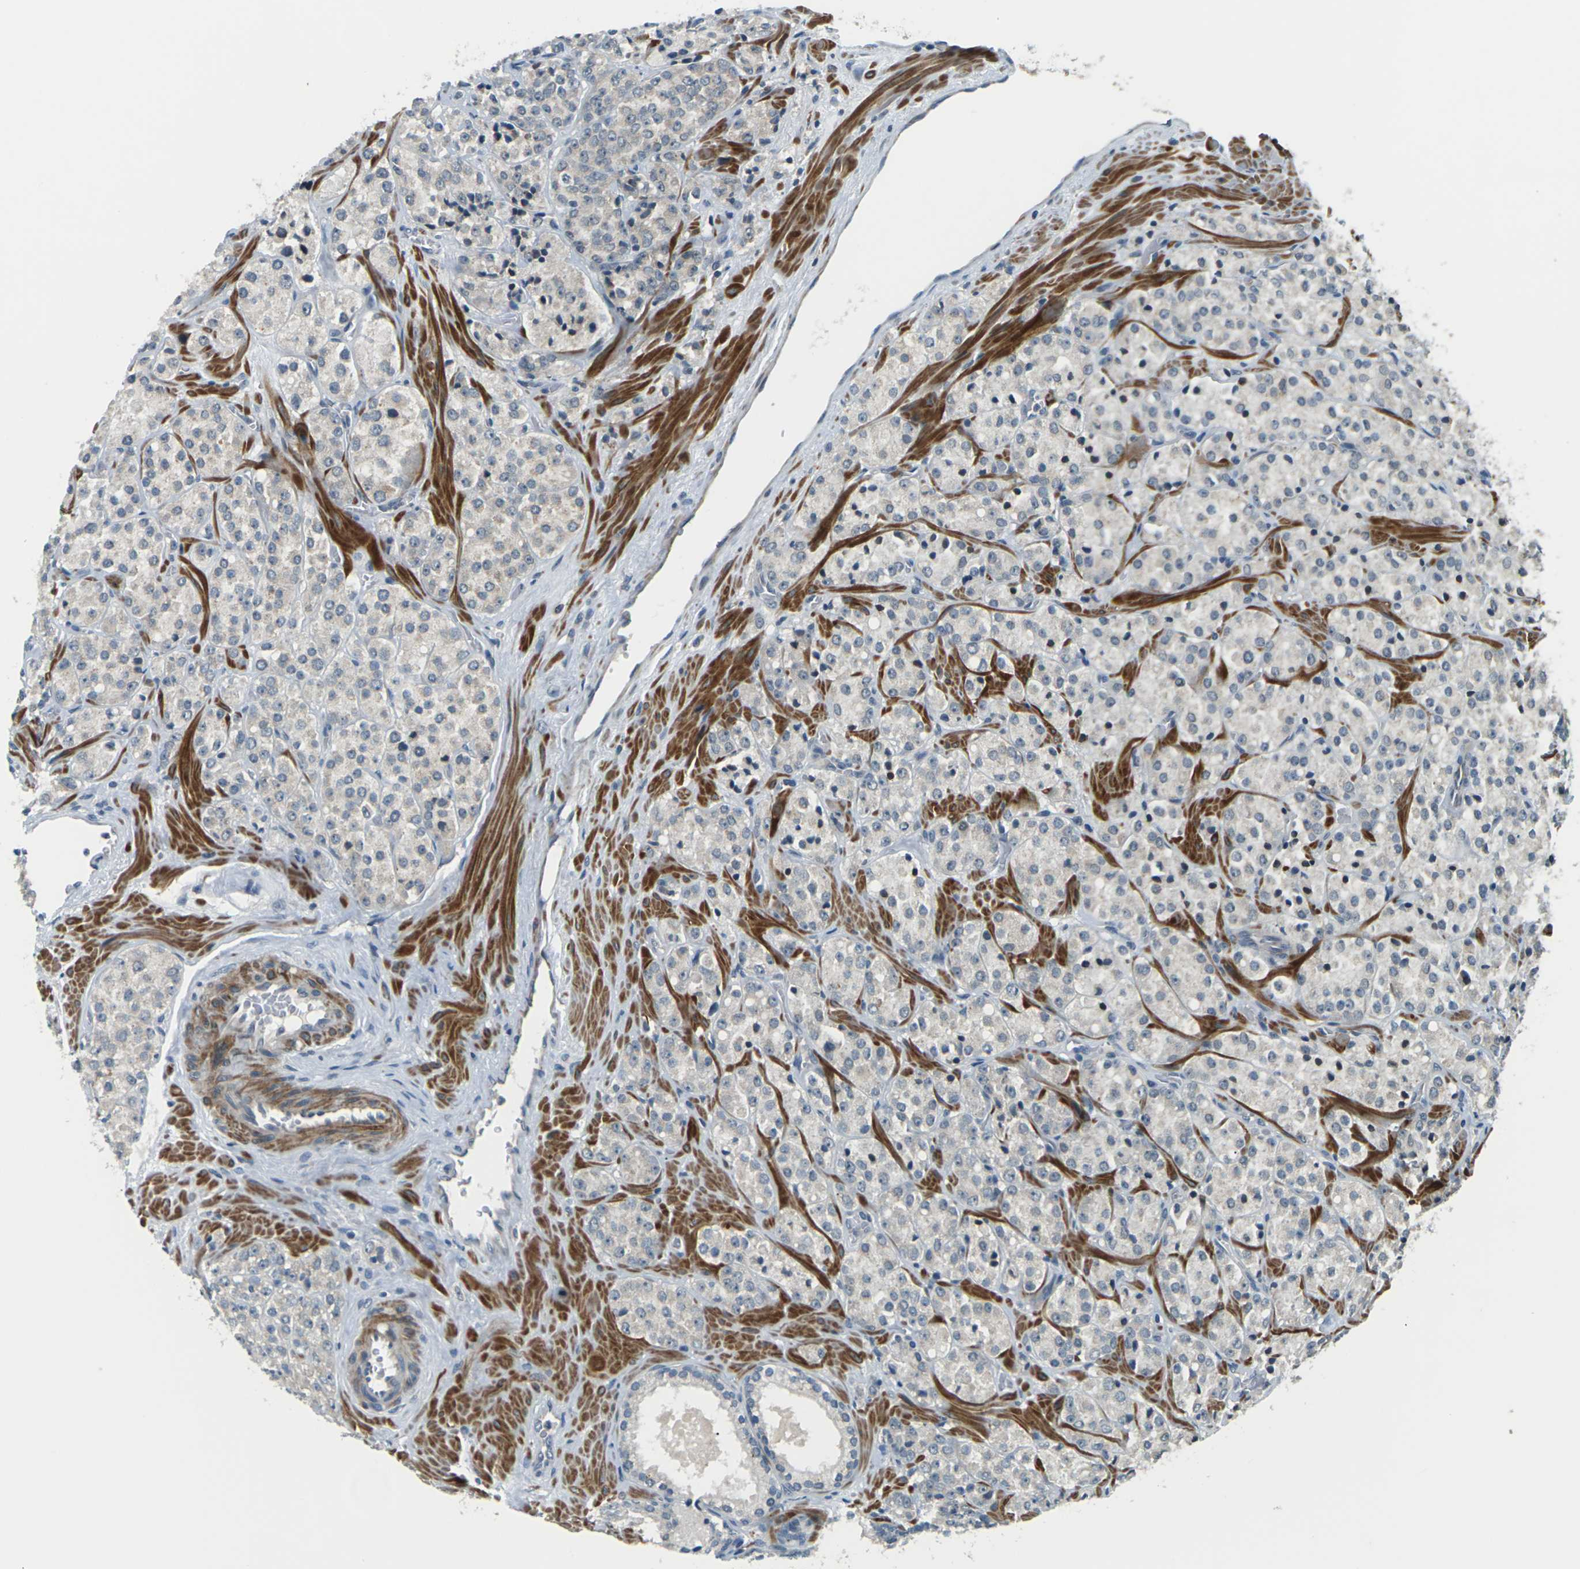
{"staining": {"intensity": "negative", "quantity": "none", "location": "none"}, "tissue": "prostate cancer", "cell_type": "Tumor cells", "image_type": "cancer", "snomed": [{"axis": "morphology", "description": "Adenocarcinoma, High grade"}, {"axis": "topography", "description": "Prostate"}], "caption": "IHC histopathology image of human prostate cancer (adenocarcinoma (high-grade)) stained for a protein (brown), which demonstrates no positivity in tumor cells.", "gene": "SLC13A3", "patient": {"sex": "male", "age": 64}}